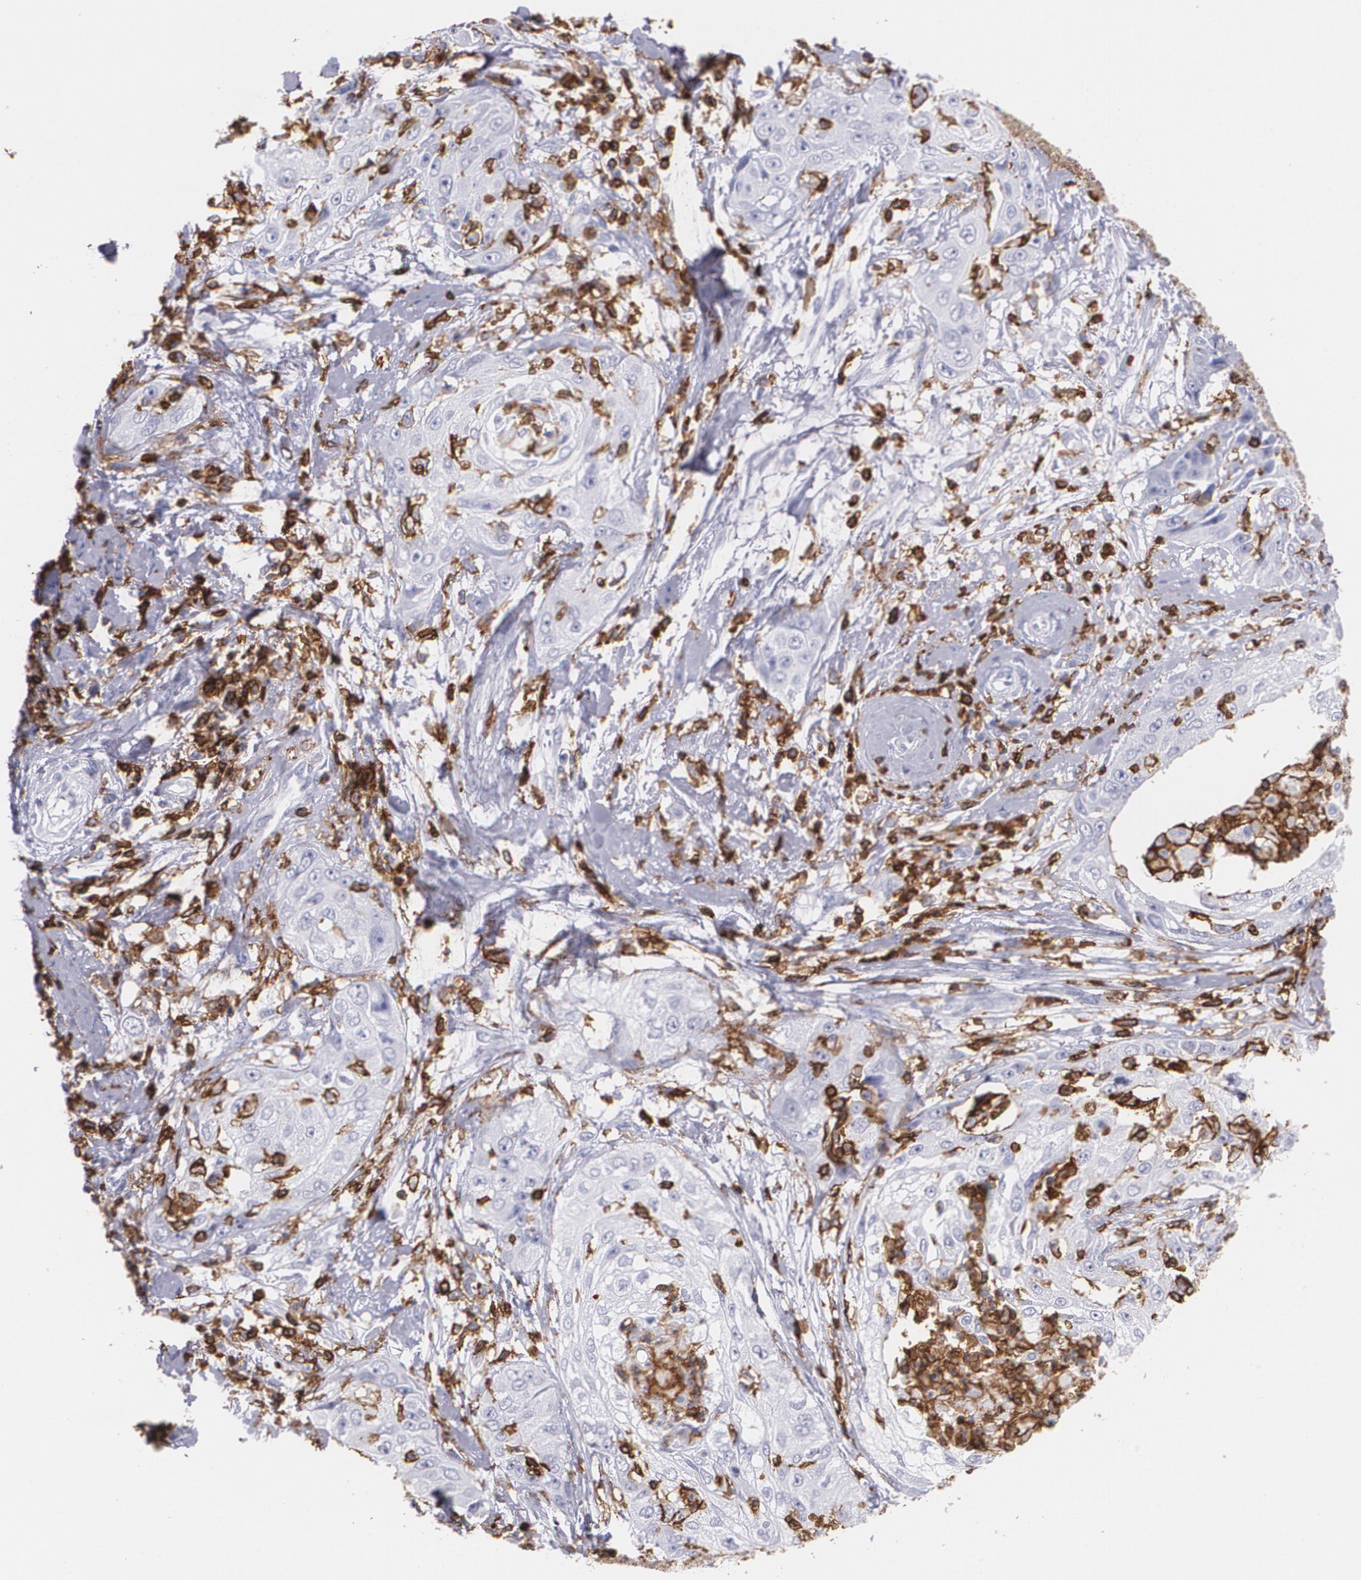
{"staining": {"intensity": "negative", "quantity": "none", "location": "none"}, "tissue": "cervical cancer", "cell_type": "Tumor cells", "image_type": "cancer", "snomed": [{"axis": "morphology", "description": "Squamous cell carcinoma, NOS"}, {"axis": "topography", "description": "Cervix"}], "caption": "Cervical cancer stained for a protein using IHC displays no expression tumor cells.", "gene": "PTPRC", "patient": {"sex": "female", "age": 64}}